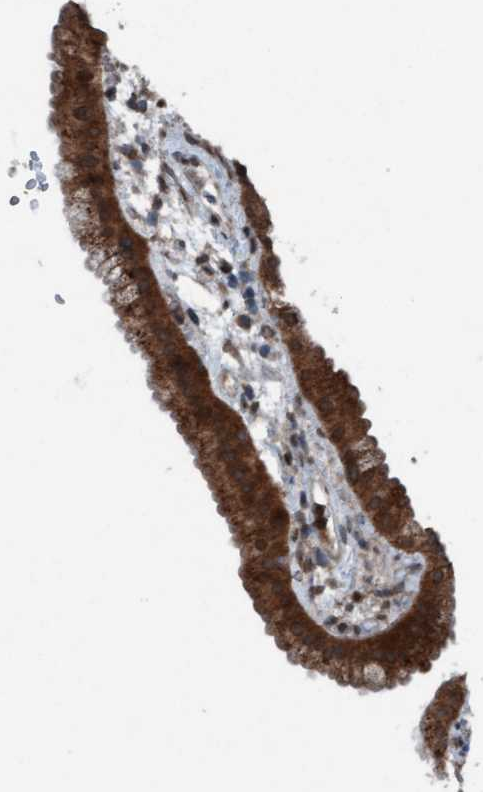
{"staining": {"intensity": "strong", "quantity": ">75%", "location": "cytoplasmic/membranous"}, "tissue": "gallbladder", "cell_type": "Glandular cells", "image_type": "normal", "snomed": [{"axis": "morphology", "description": "Normal tissue, NOS"}, {"axis": "topography", "description": "Gallbladder"}], "caption": "Immunohistochemical staining of normal human gallbladder reveals >75% levels of strong cytoplasmic/membranous protein staining in about >75% of glandular cells.", "gene": "PLXNB2", "patient": {"sex": "female", "age": 64}}